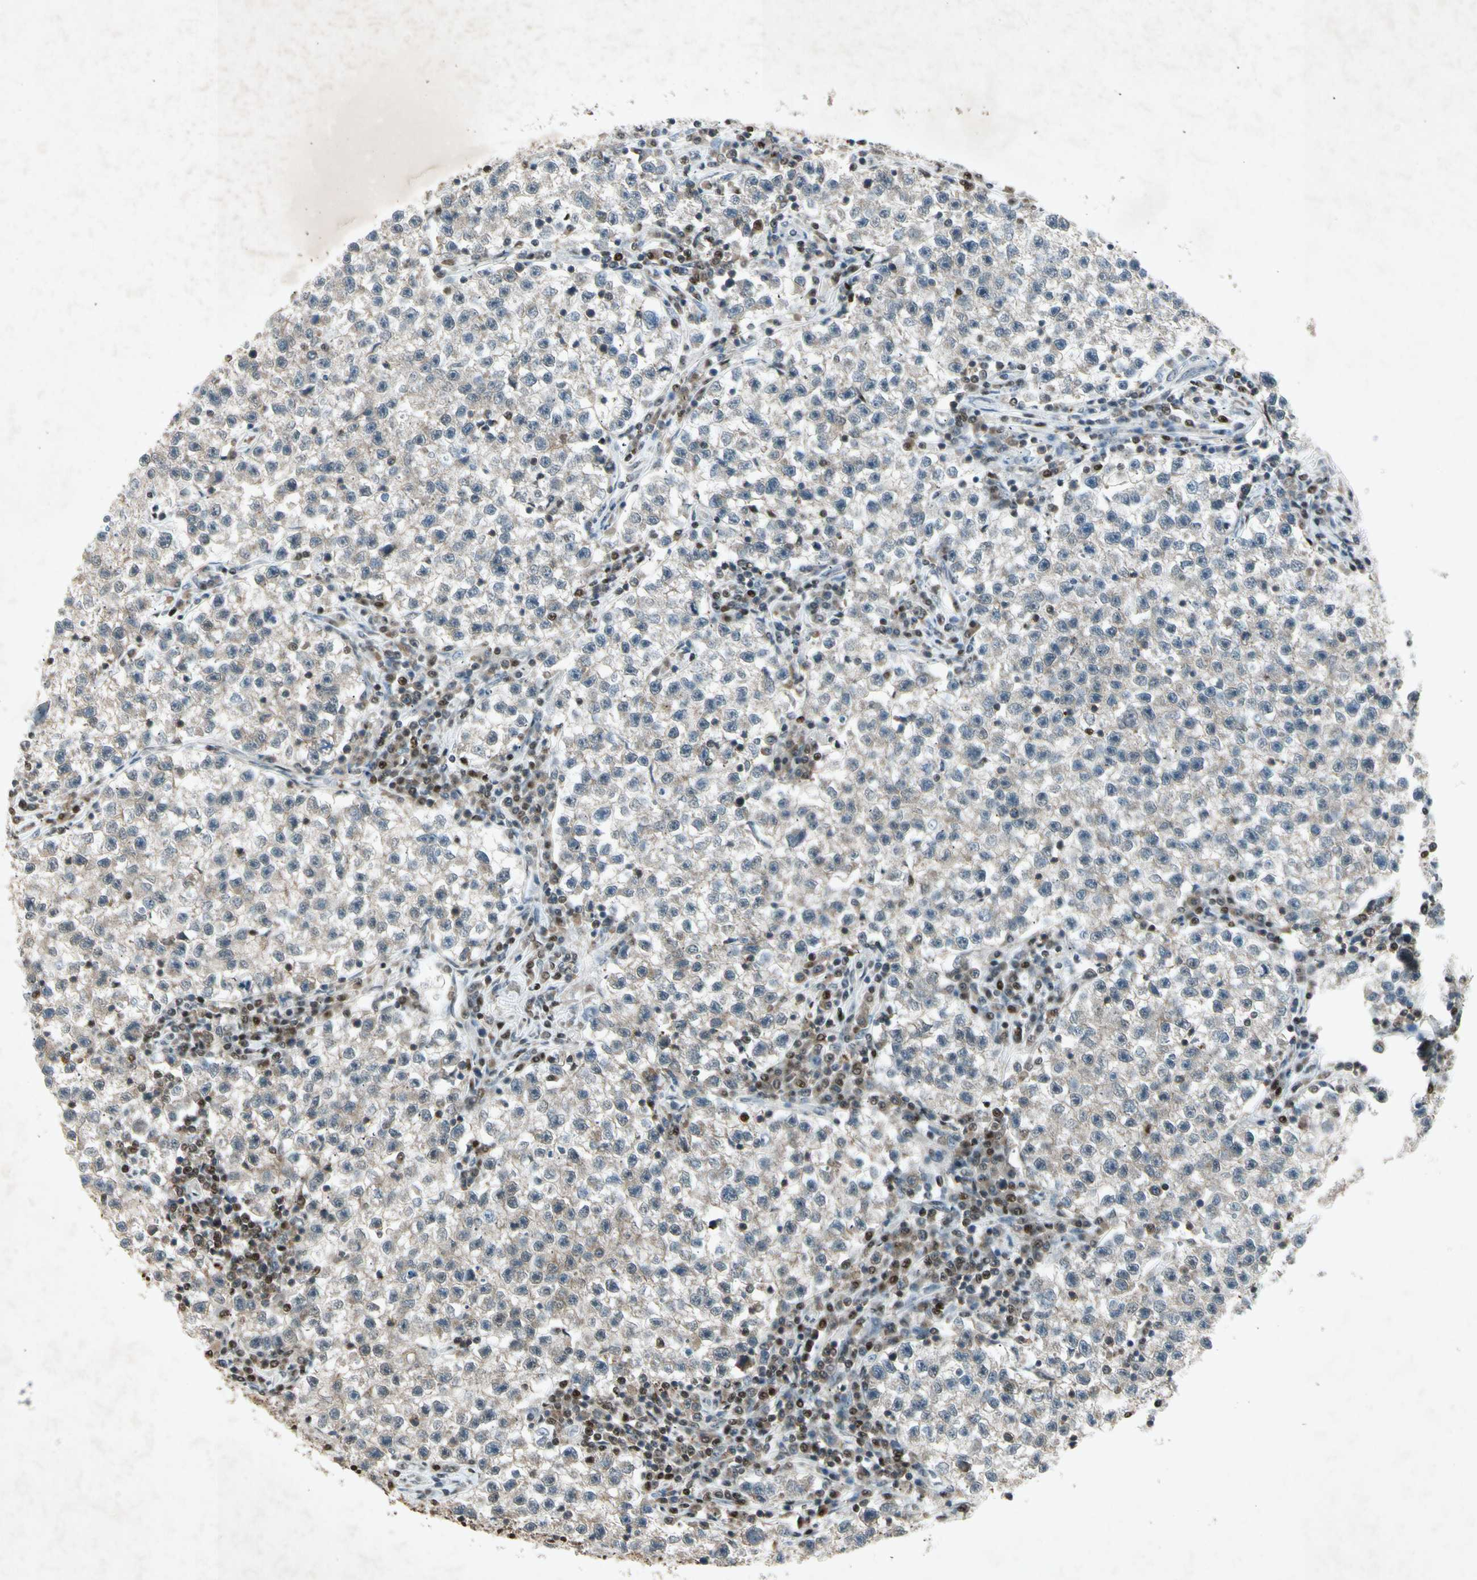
{"staining": {"intensity": "weak", "quantity": "25%-75%", "location": "cytoplasmic/membranous"}, "tissue": "testis cancer", "cell_type": "Tumor cells", "image_type": "cancer", "snomed": [{"axis": "morphology", "description": "Seminoma, NOS"}, {"axis": "topography", "description": "Testis"}], "caption": "Tumor cells show weak cytoplasmic/membranous staining in about 25%-75% of cells in testis cancer. (DAB IHC with brightfield microscopy, high magnification).", "gene": "RNF43", "patient": {"sex": "male", "age": 22}}